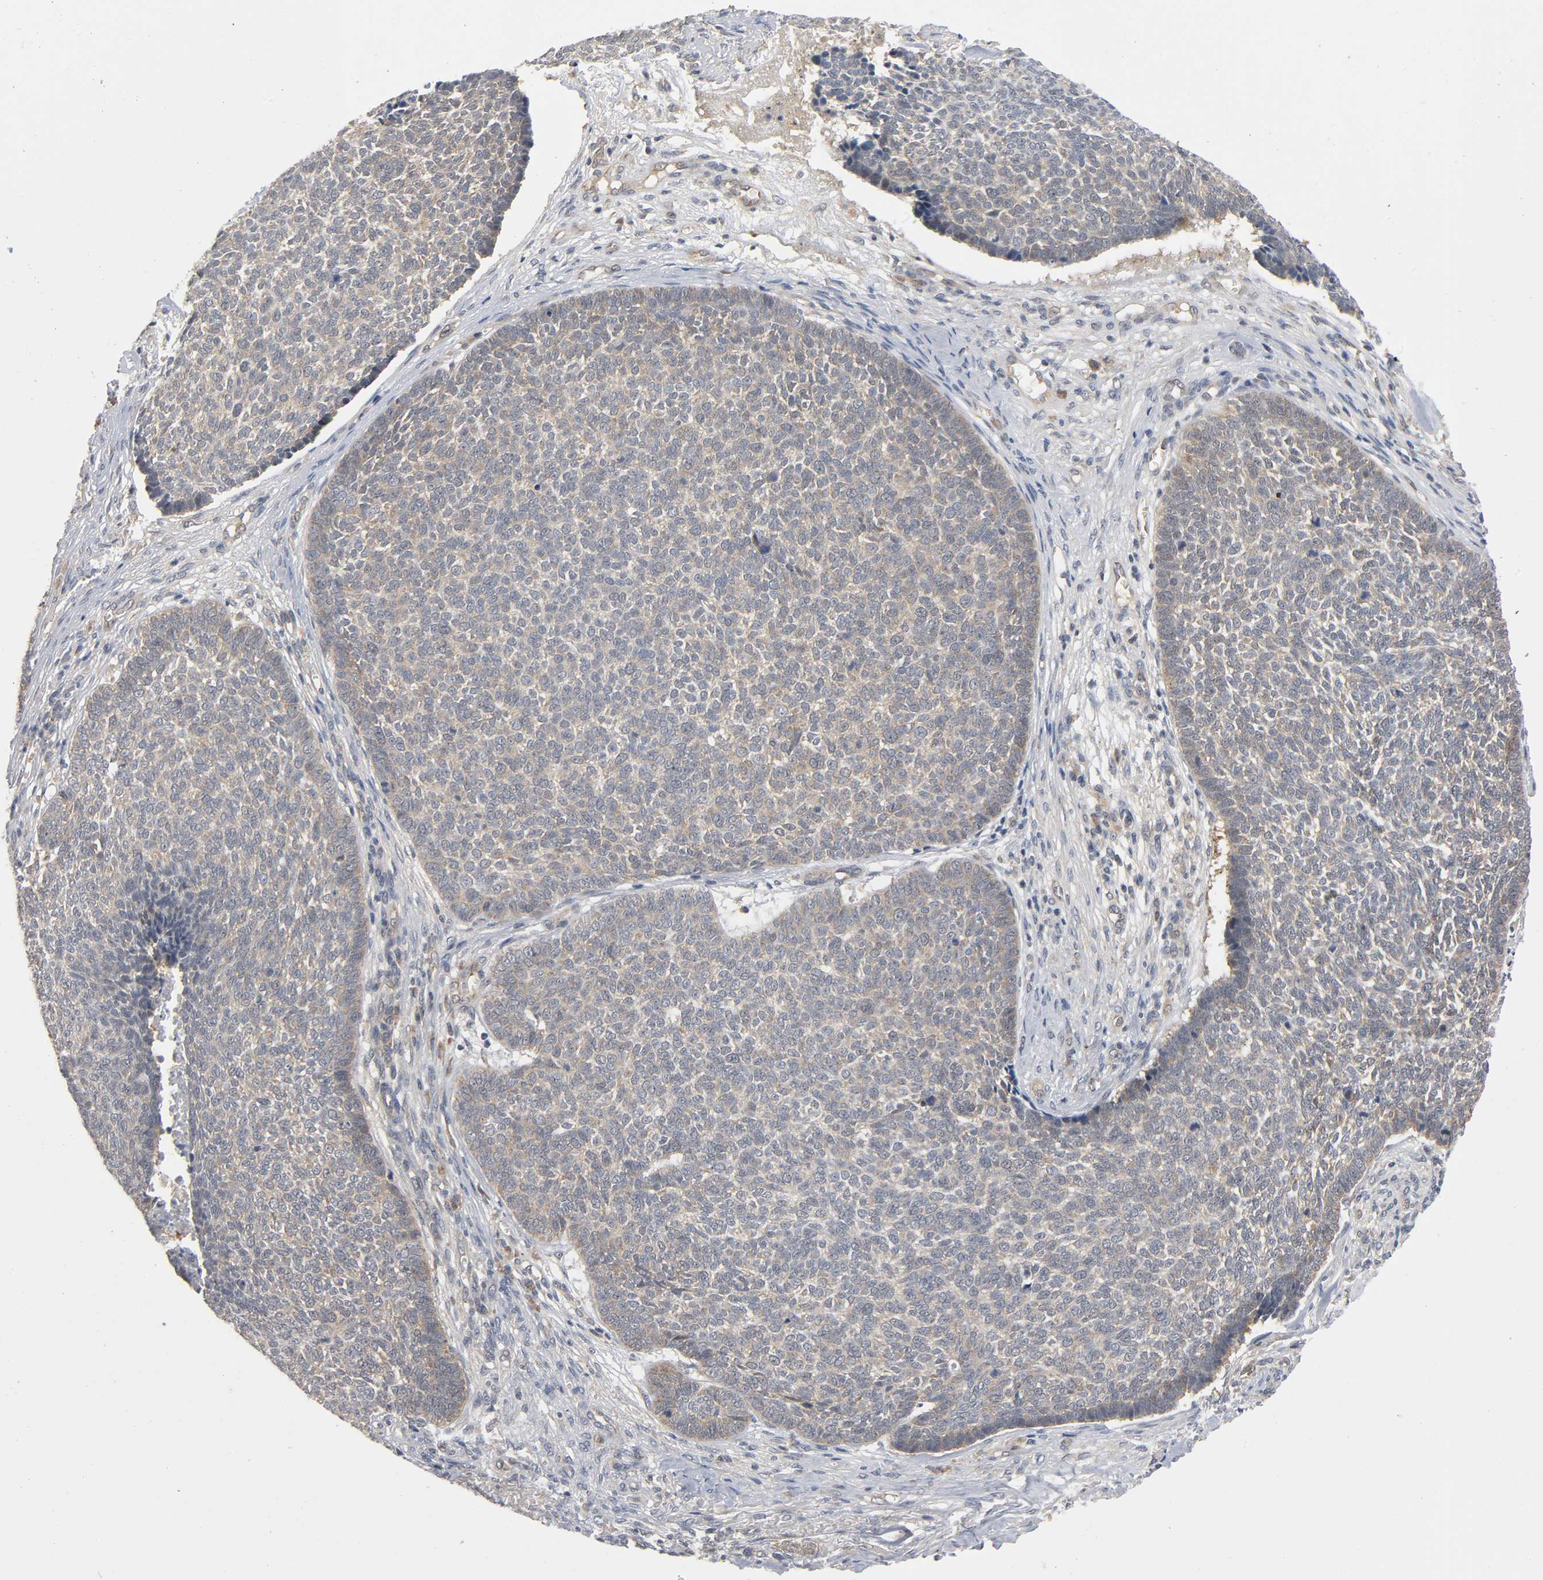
{"staining": {"intensity": "weak", "quantity": ">75%", "location": "cytoplasmic/membranous"}, "tissue": "skin cancer", "cell_type": "Tumor cells", "image_type": "cancer", "snomed": [{"axis": "morphology", "description": "Basal cell carcinoma"}, {"axis": "topography", "description": "Skin"}], "caption": "Weak cytoplasmic/membranous staining for a protein is seen in approximately >75% of tumor cells of skin basal cell carcinoma using immunohistochemistry (IHC).", "gene": "MAPK8", "patient": {"sex": "male", "age": 84}}